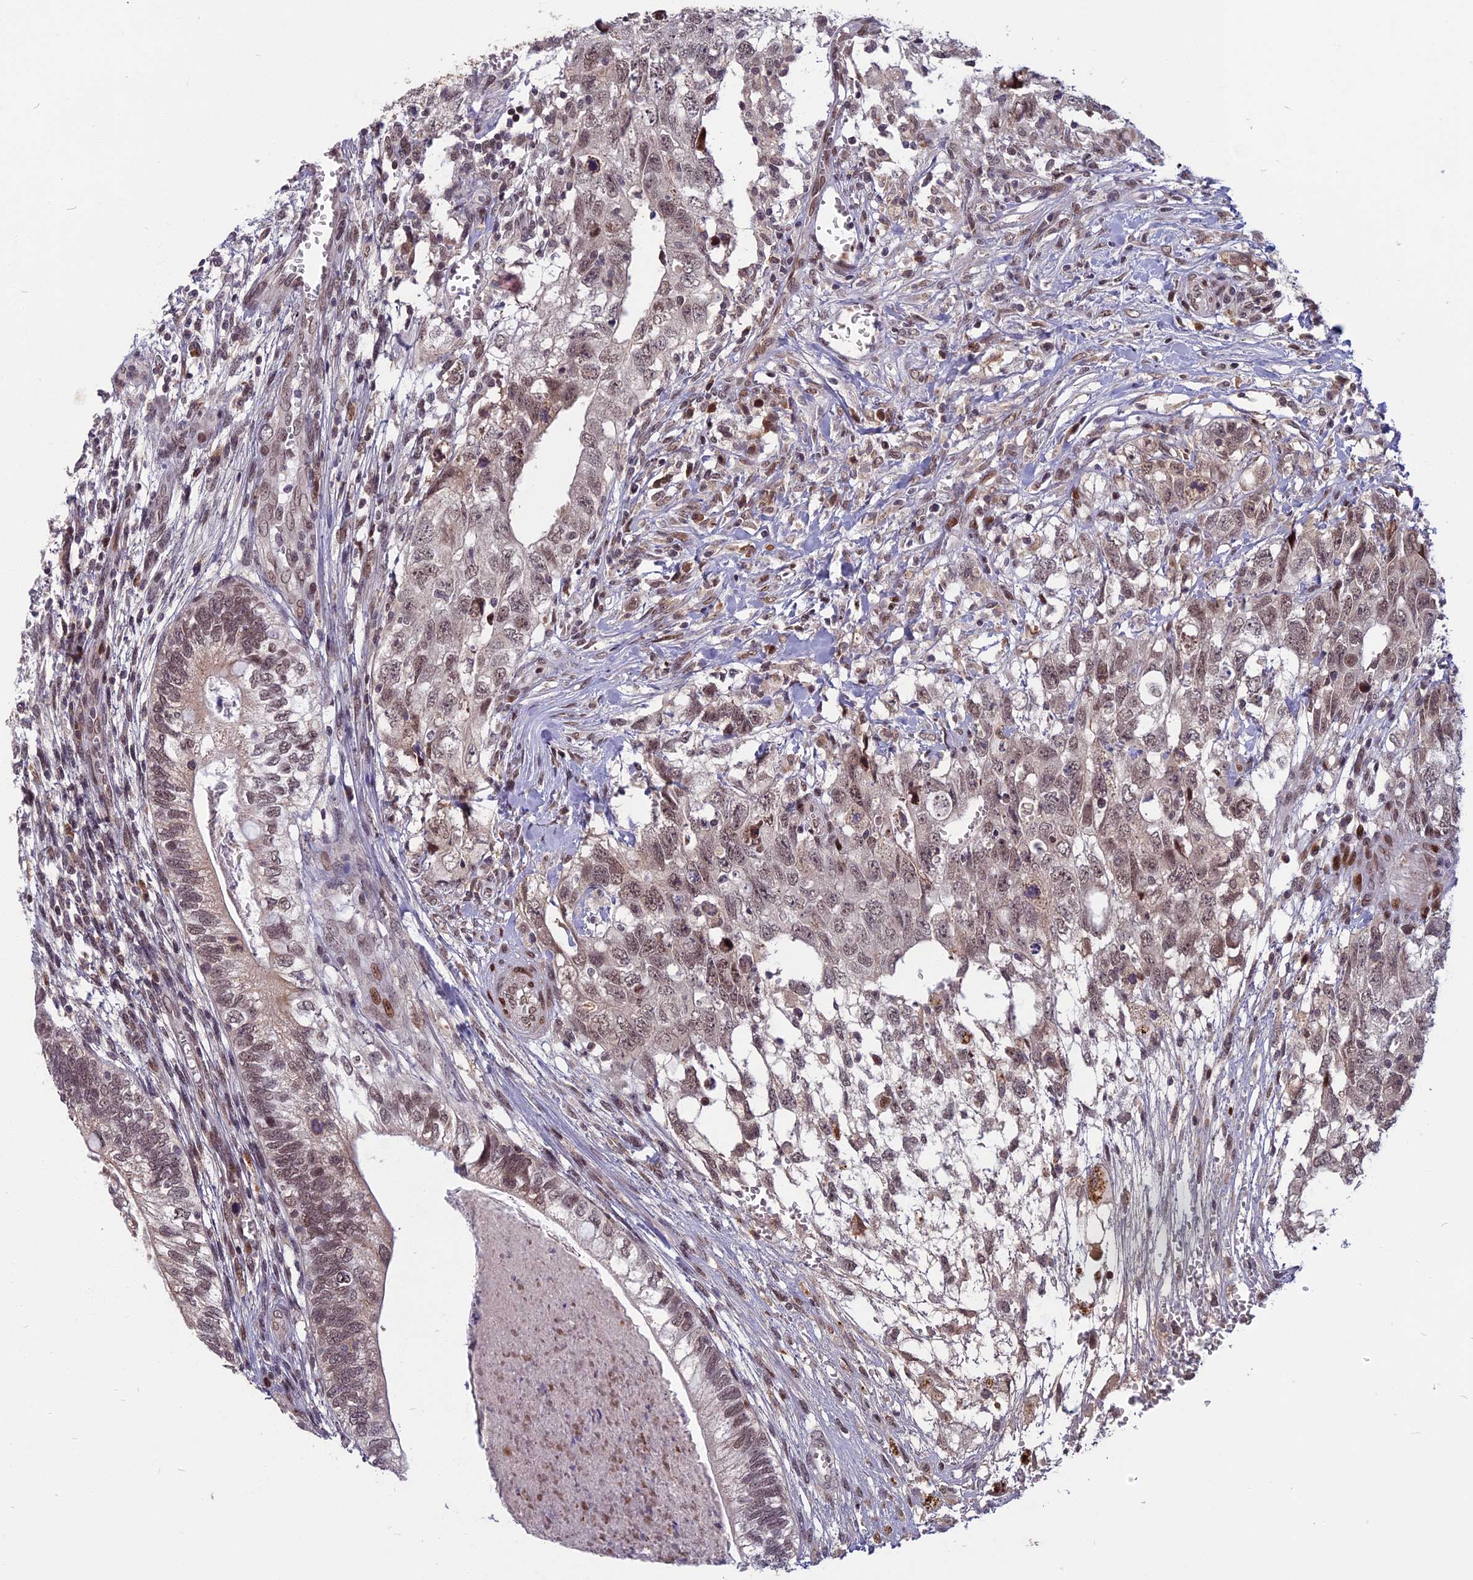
{"staining": {"intensity": "moderate", "quantity": "25%-75%", "location": "nuclear"}, "tissue": "testis cancer", "cell_type": "Tumor cells", "image_type": "cancer", "snomed": [{"axis": "morphology", "description": "Seminoma, NOS"}, {"axis": "morphology", "description": "Carcinoma, Embryonal, NOS"}, {"axis": "topography", "description": "Testis"}], "caption": "Testis cancer (embryonal carcinoma) stained with DAB immunohistochemistry demonstrates medium levels of moderate nuclear staining in about 25%-75% of tumor cells. (DAB (3,3'-diaminobenzidine) = brown stain, brightfield microscopy at high magnification).", "gene": "CDC7", "patient": {"sex": "male", "age": 29}}